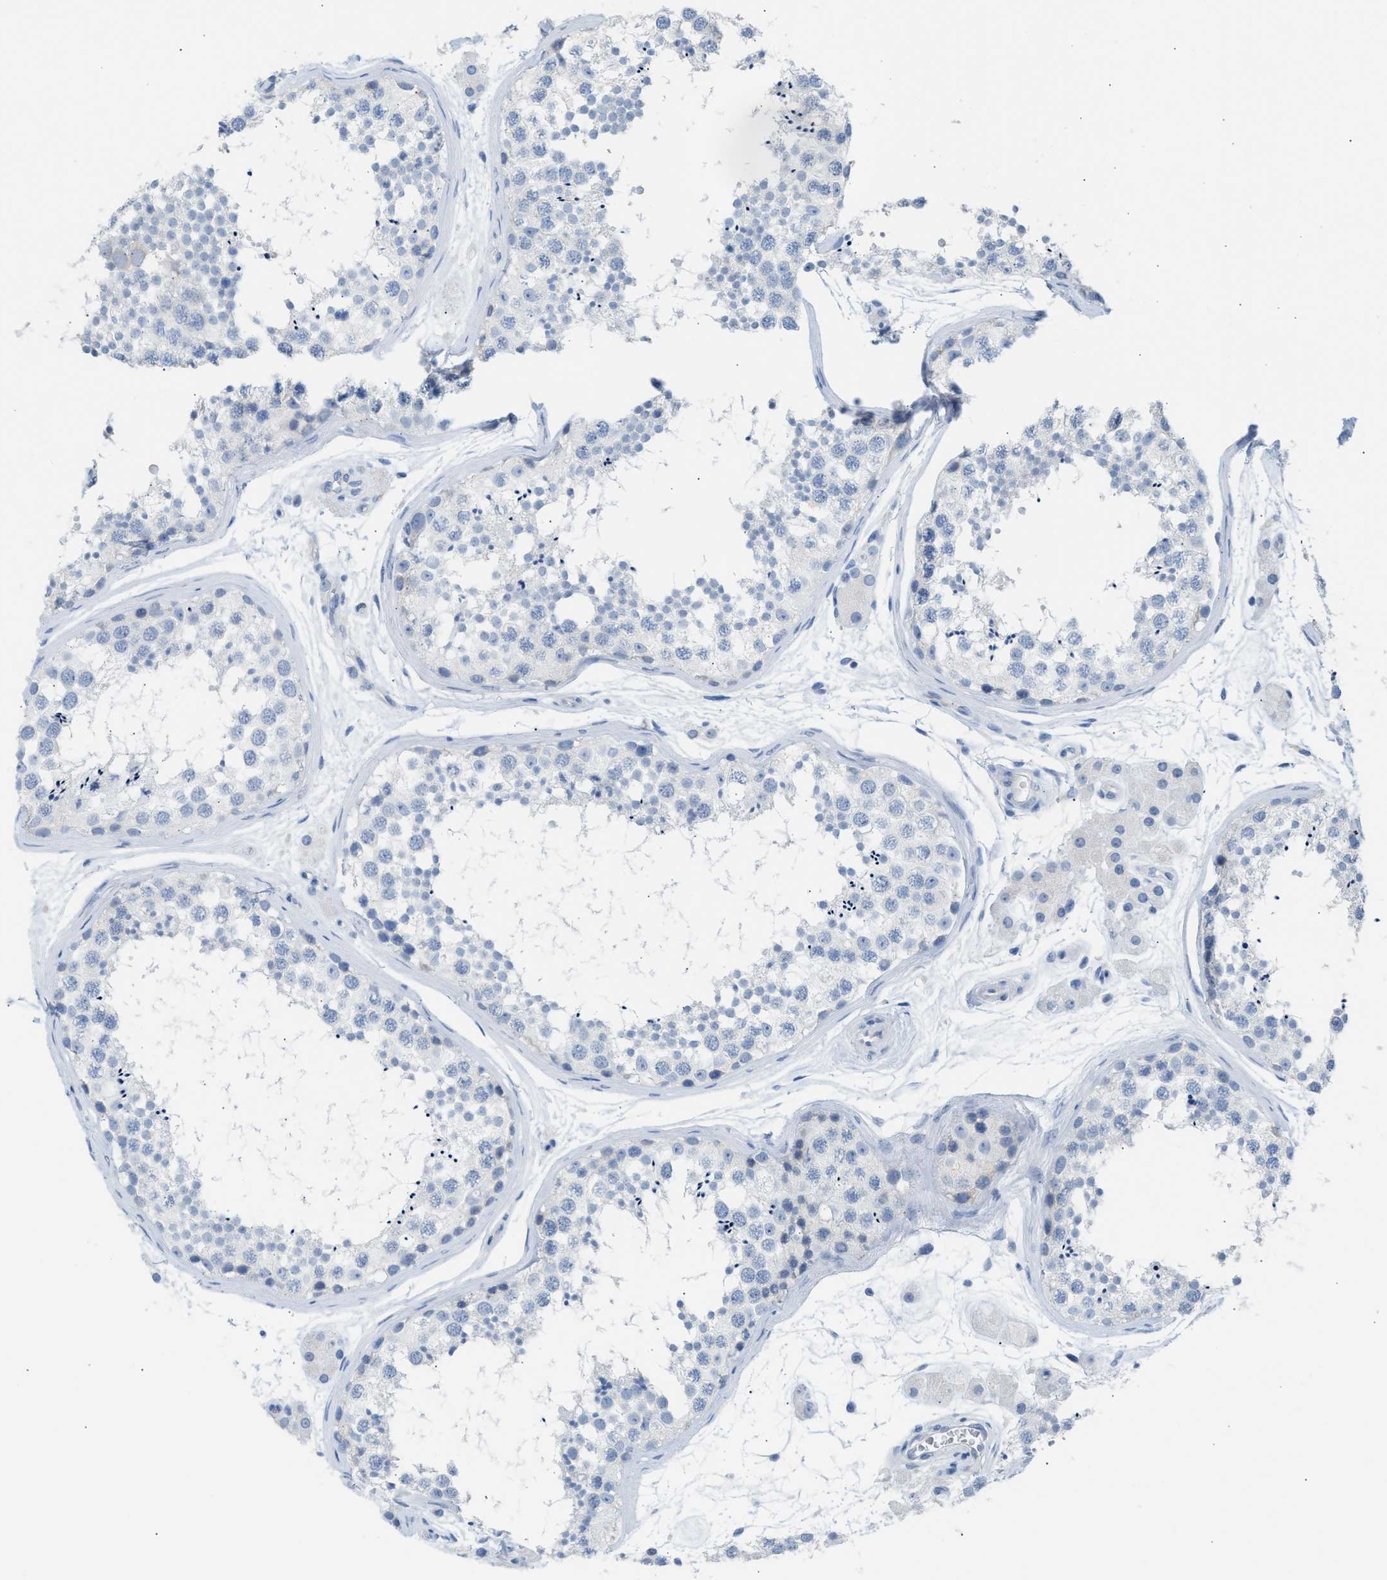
{"staining": {"intensity": "negative", "quantity": "none", "location": "none"}, "tissue": "testis", "cell_type": "Cells in seminiferous ducts", "image_type": "normal", "snomed": [{"axis": "morphology", "description": "Normal tissue, NOS"}, {"axis": "topography", "description": "Testis"}], "caption": "An immunohistochemistry histopathology image of benign testis is shown. There is no staining in cells in seminiferous ducts of testis. The staining was performed using DAB (3,3'-diaminobenzidine) to visualize the protein expression in brown, while the nuclei were stained in blue with hematoxylin (Magnification: 20x).", "gene": "ERBB2", "patient": {"sex": "male", "age": 56}}